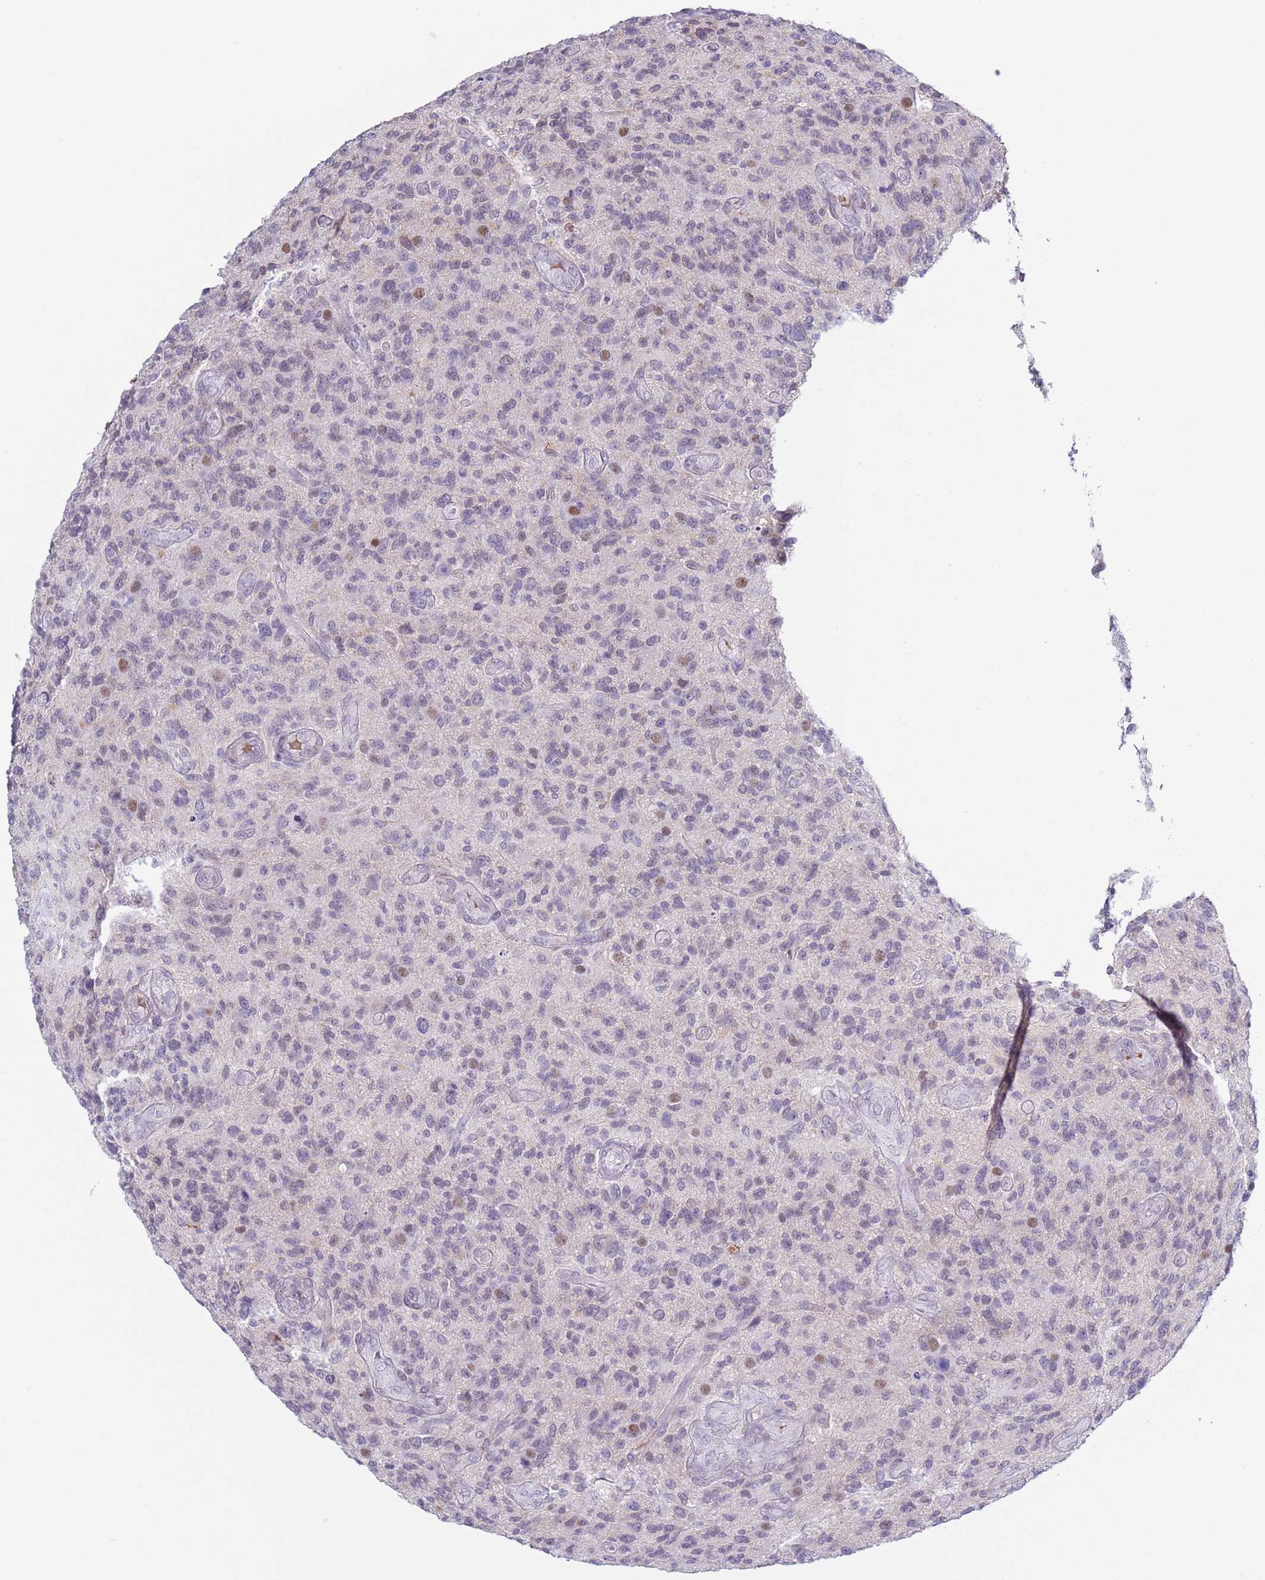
{"staining": {"intensity": "weak", "quantity": "<25%", "location": "cytoplasmic/membranous"}, "tissue": "glioma", "cell_type": "Tumor cells", "image_type": "cancer", "snomed": [{"axis": "morphology", "description": "Glioma, malignant, High grade"}, {"axis": "topography", "description": "Brain"}], "caption": "Immunohistochemistry (IHC) photomicrograph of neoplastic tissue: glioma stained with DAB (3,3'-diaminobenzidine) demonstrates no significant protein staining in tumor cells.", "gene": "NPAP1", "patient": {"sex": "male", "age": 47}}